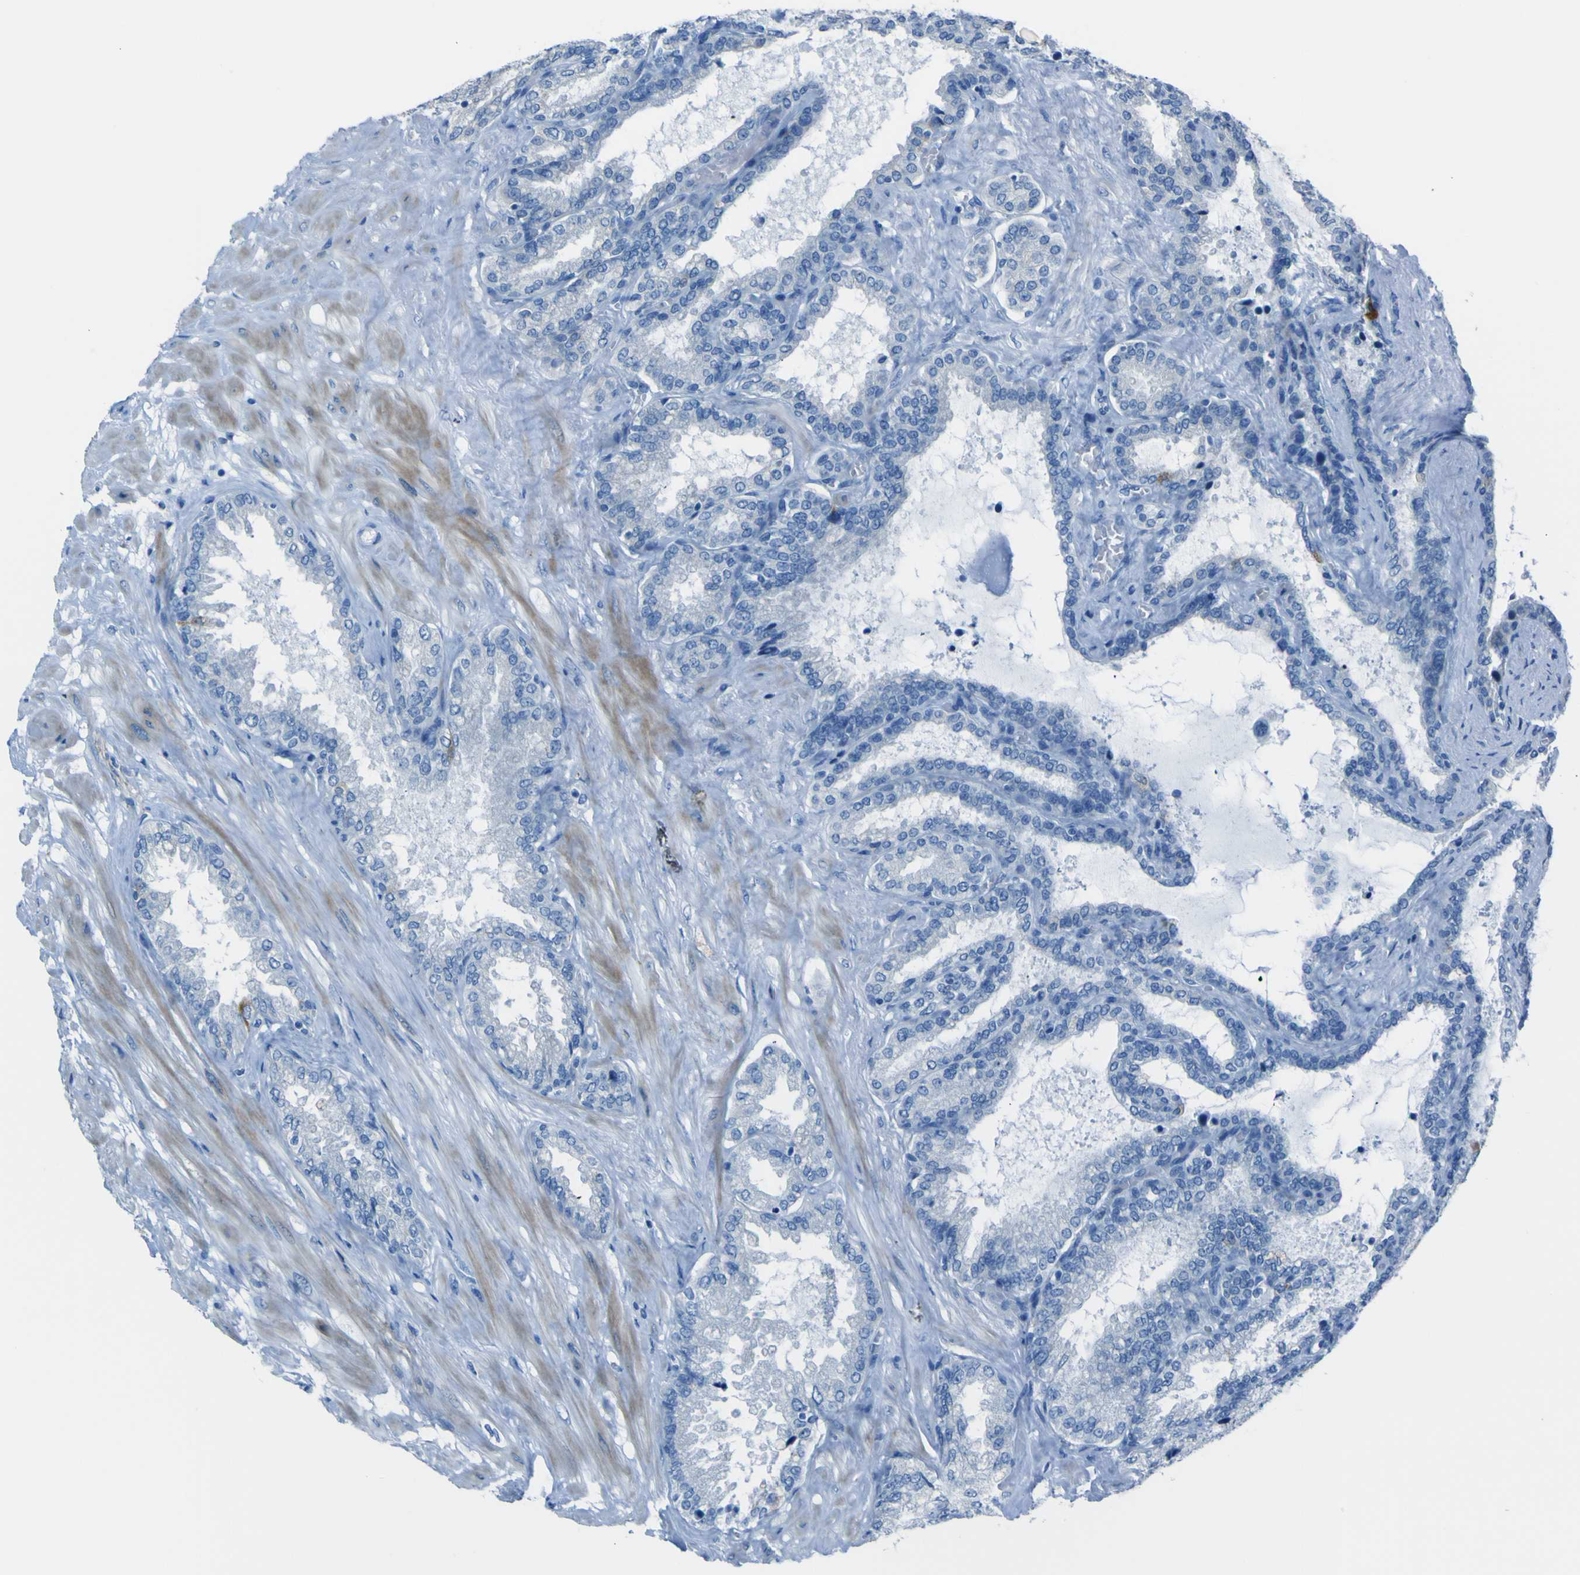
{"staining": {"intensity": "negative", "quantity": "none", "location": "none"}, "tissue": "seminal vesicle", "cell_type": "Glandular cells", "image_type": "normal", "snomed": [{"axis": "morphology", "description": "Normal tissue, NOS"}, {"axis": "topography", "description": "Seminal veicle"}], "caption": "This histopathology image is of unremarkable seminal vesicle stained with immunohistochemistry (IHC) to label a protein in brown with the nuclei are counter-stained blue. There is no staining in glandular cells.", "gene": "ACSL1", "patient": {"sex": "male", "age": 46}}